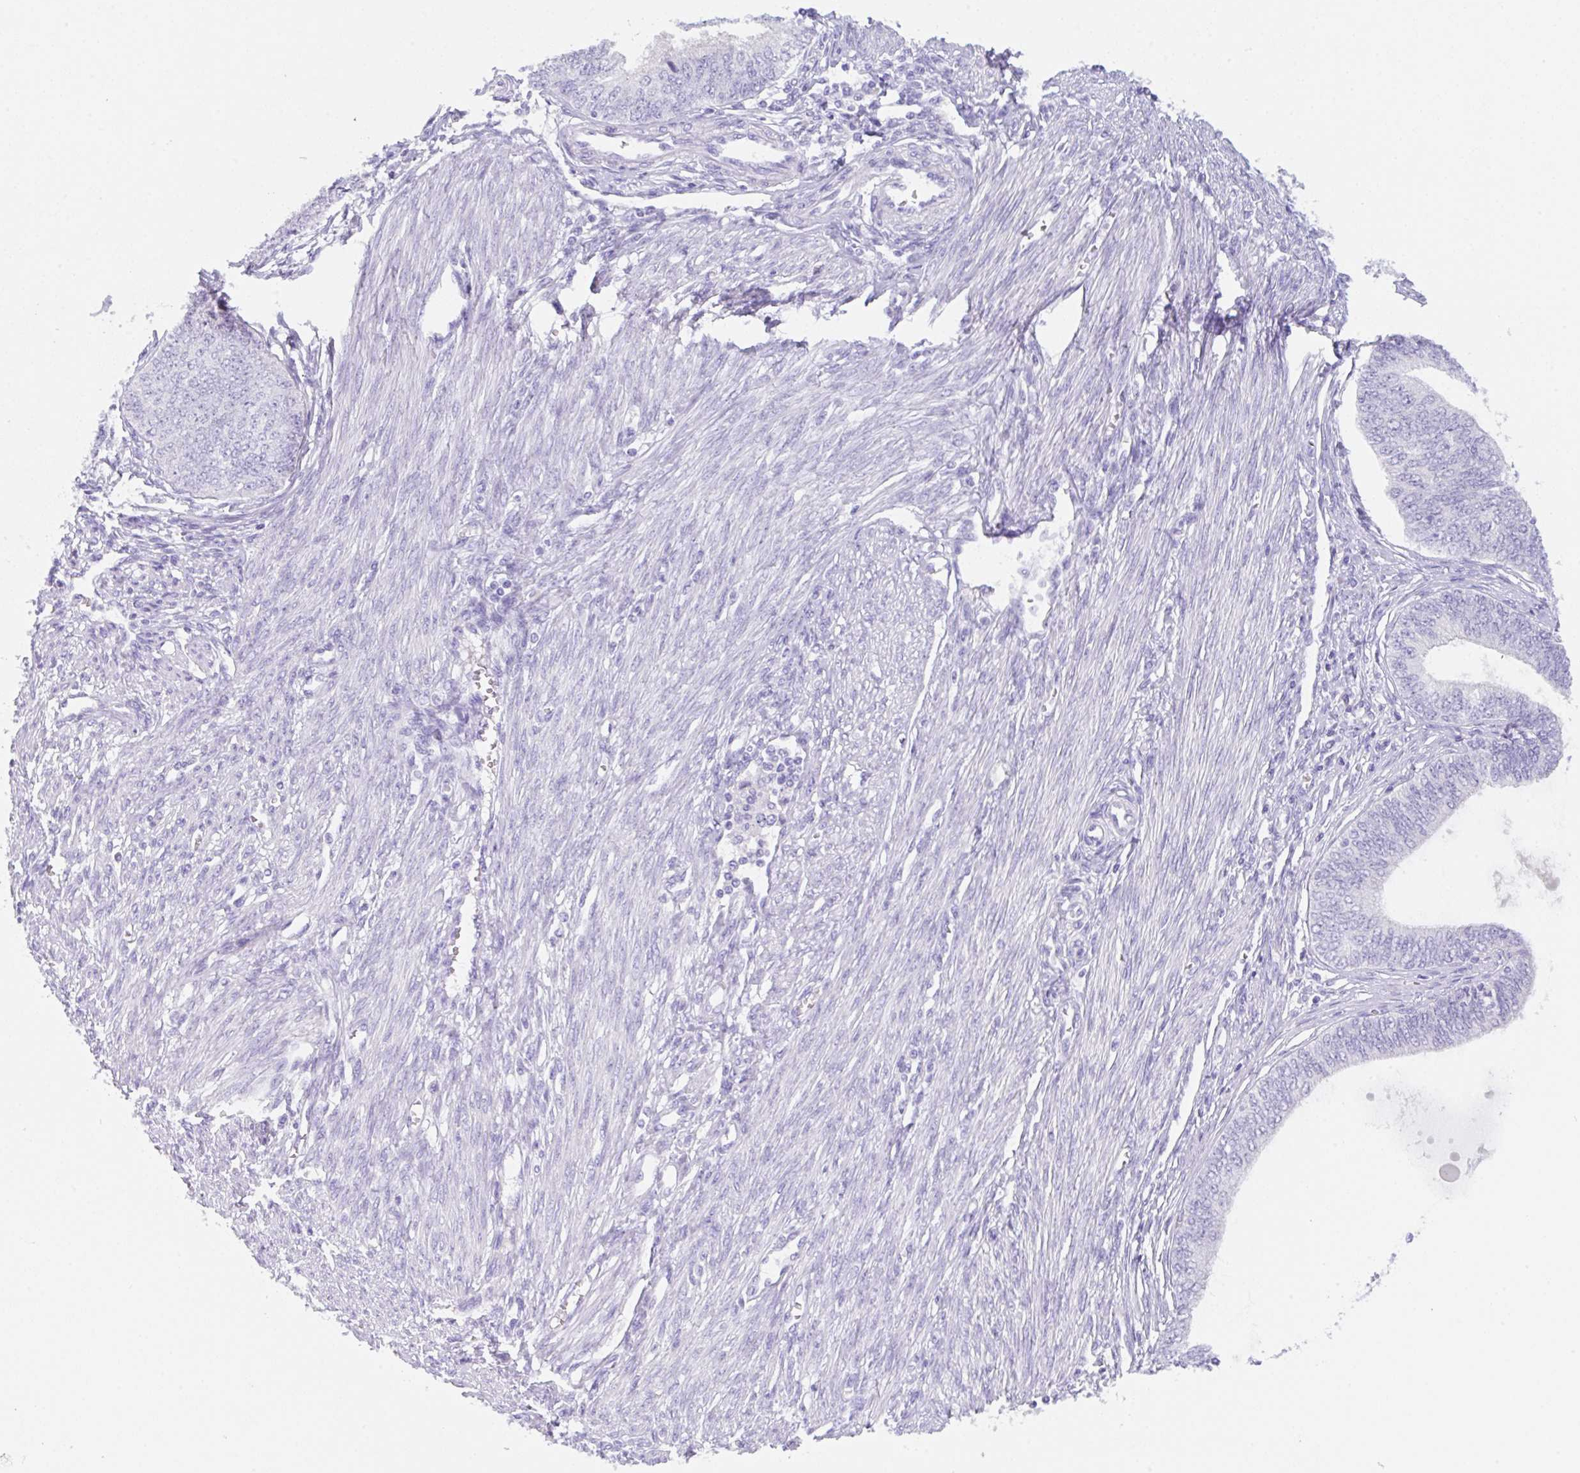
{"staining": {"intensity": "negative", "quantity": "none", "location": "none"}, "tissue": "endometrial cancer", "cell_type": "Tumor cells", "image_type": "cancer", "snomed": [{"axis": "morphology", "description": "Adenocarcinoma, NOS"}, {"axis": "topography", "description": "Endometrium"}], "caption": "Immunohistochemistry (IHC) of human endometrial adenocarcinoma reveals no expression in tumor cells.", "gene": "KLK8", "patient": {"sex": "female", "age": 68}}